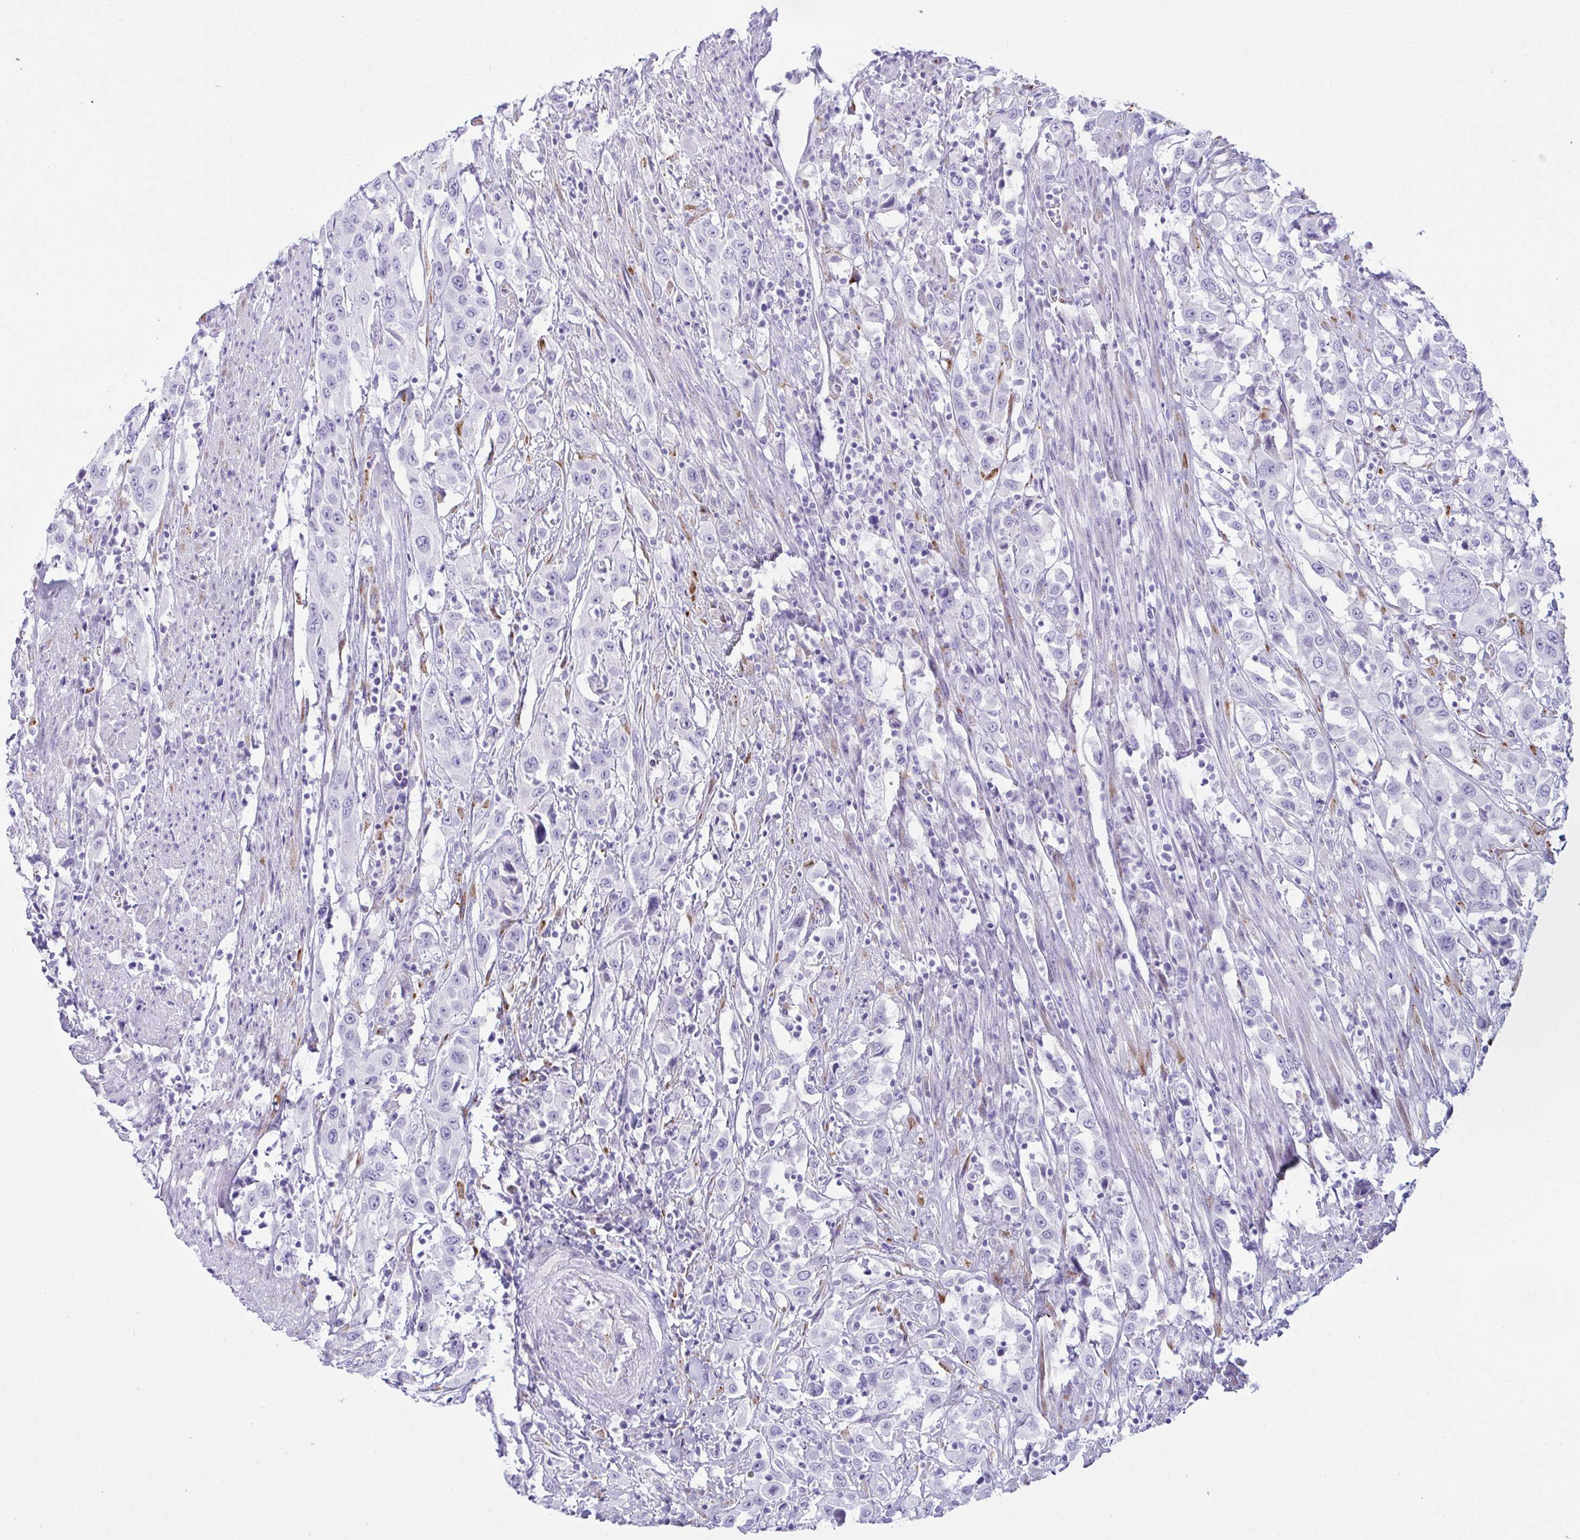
{"staining": {"intensity": "negative", "quantity": "none", "location": "none"}, "tissue": "urothelial cancer", "cell_type": "Tumor cells", "image_type": "cancer", "snomed": [{"axis": "morphology", "description": "Urothelial carcinoma, High grade"}, {"axis": "topography", "description": "Urinary bladder"}], "caption": "This micrograph is of urothelial cancer stained with immunohistochemistry to label a protein in brown with the nuclei are counter-stained blue. There is no positivity in tumor cells.", "gene": "BBS1", "patient": {"sex": "male", "age": 61}}